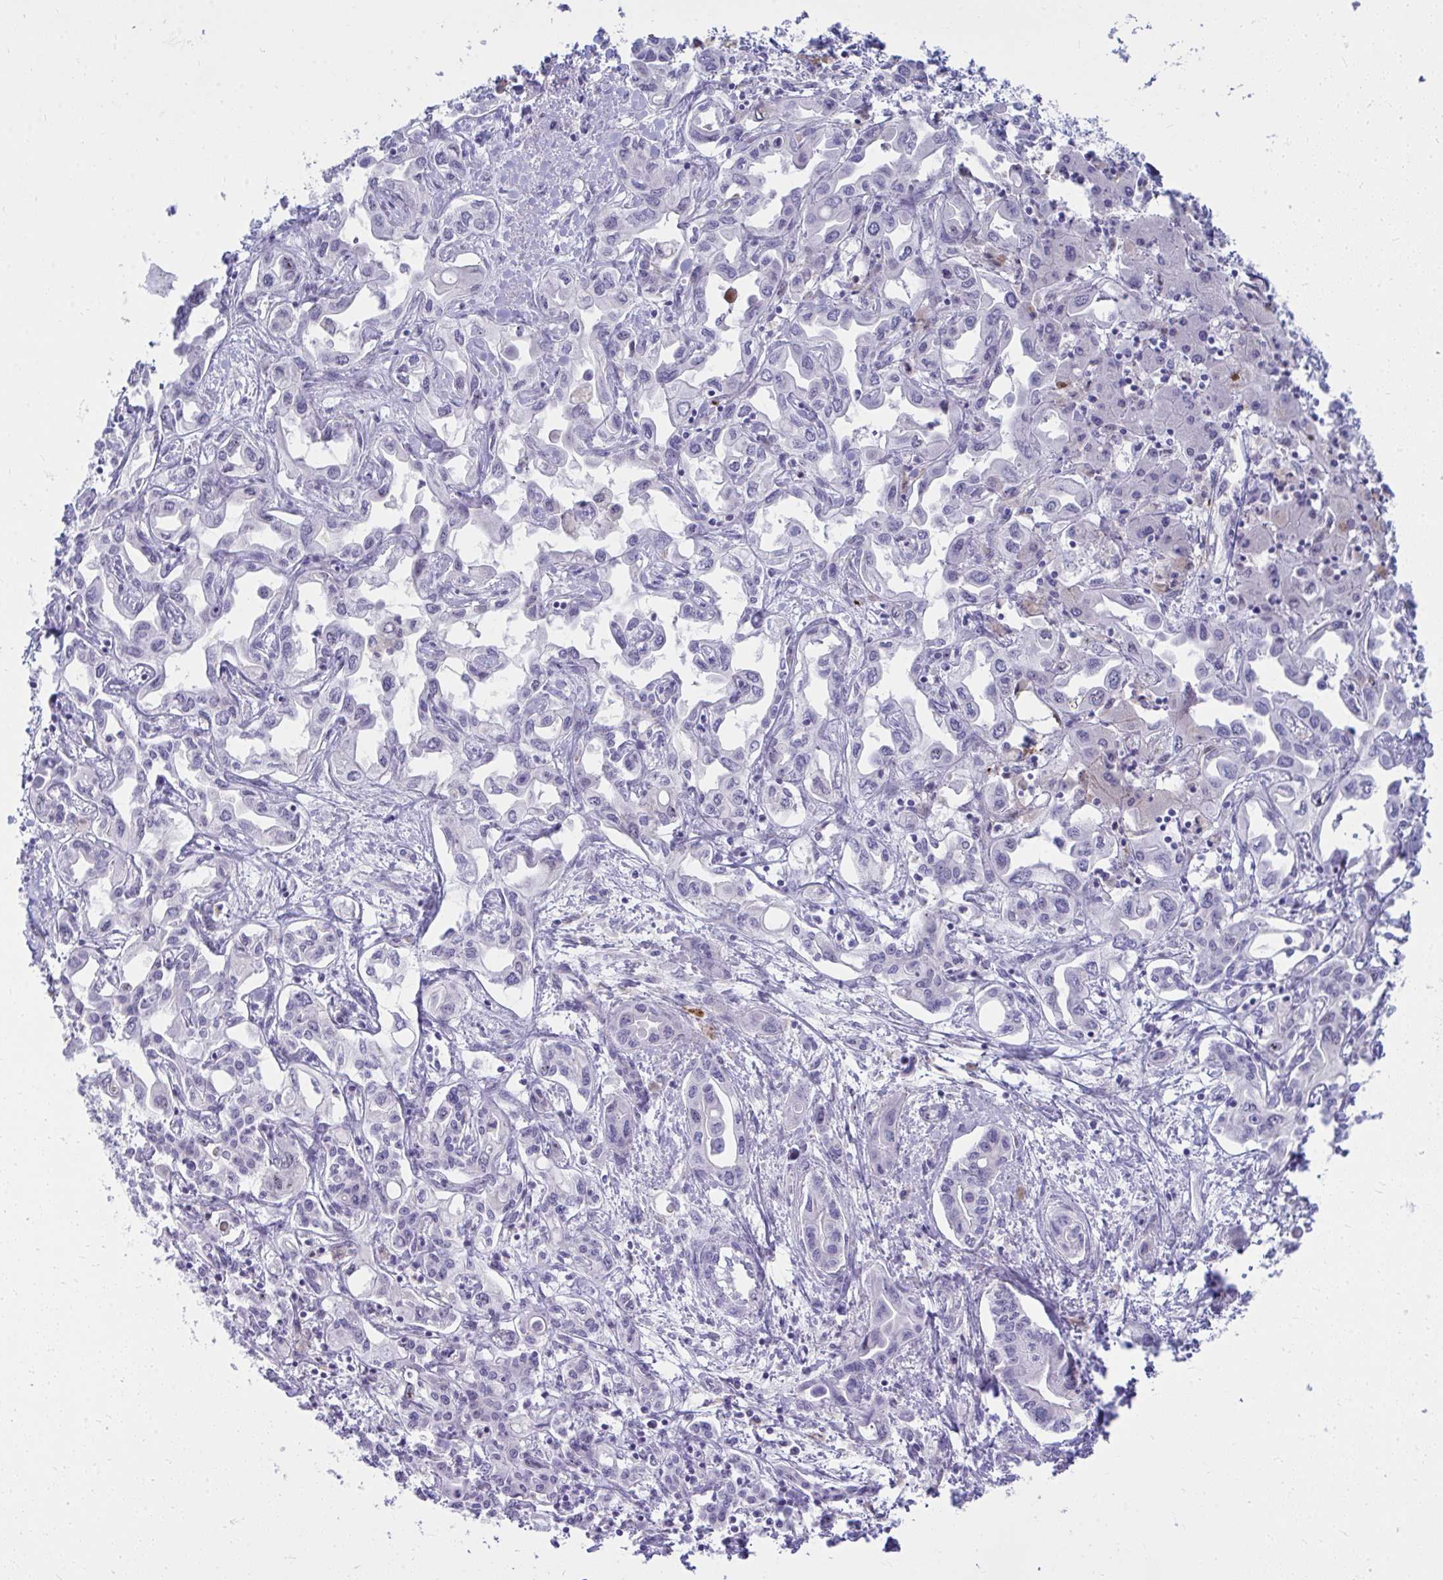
{"staining": {"intensity": "negative", "quantity": "none", "location": "none"}, "tissue": "liver cancer", "cell_type": "Tumor cells", "image_type": "cancer", "snomed": [{"axis": "morphology", "description": "Cholangiocarcinoma"}, {"axis": "topography", "description": "Liver"}], "caption": "IHC micrograph of human liver cancer (cholangiocarcinoma) stained for a protein (brown), which shows no positivity in tumor cells.", "gene": "LRRC36", "patient": {"sex": "female", "age": 64}}